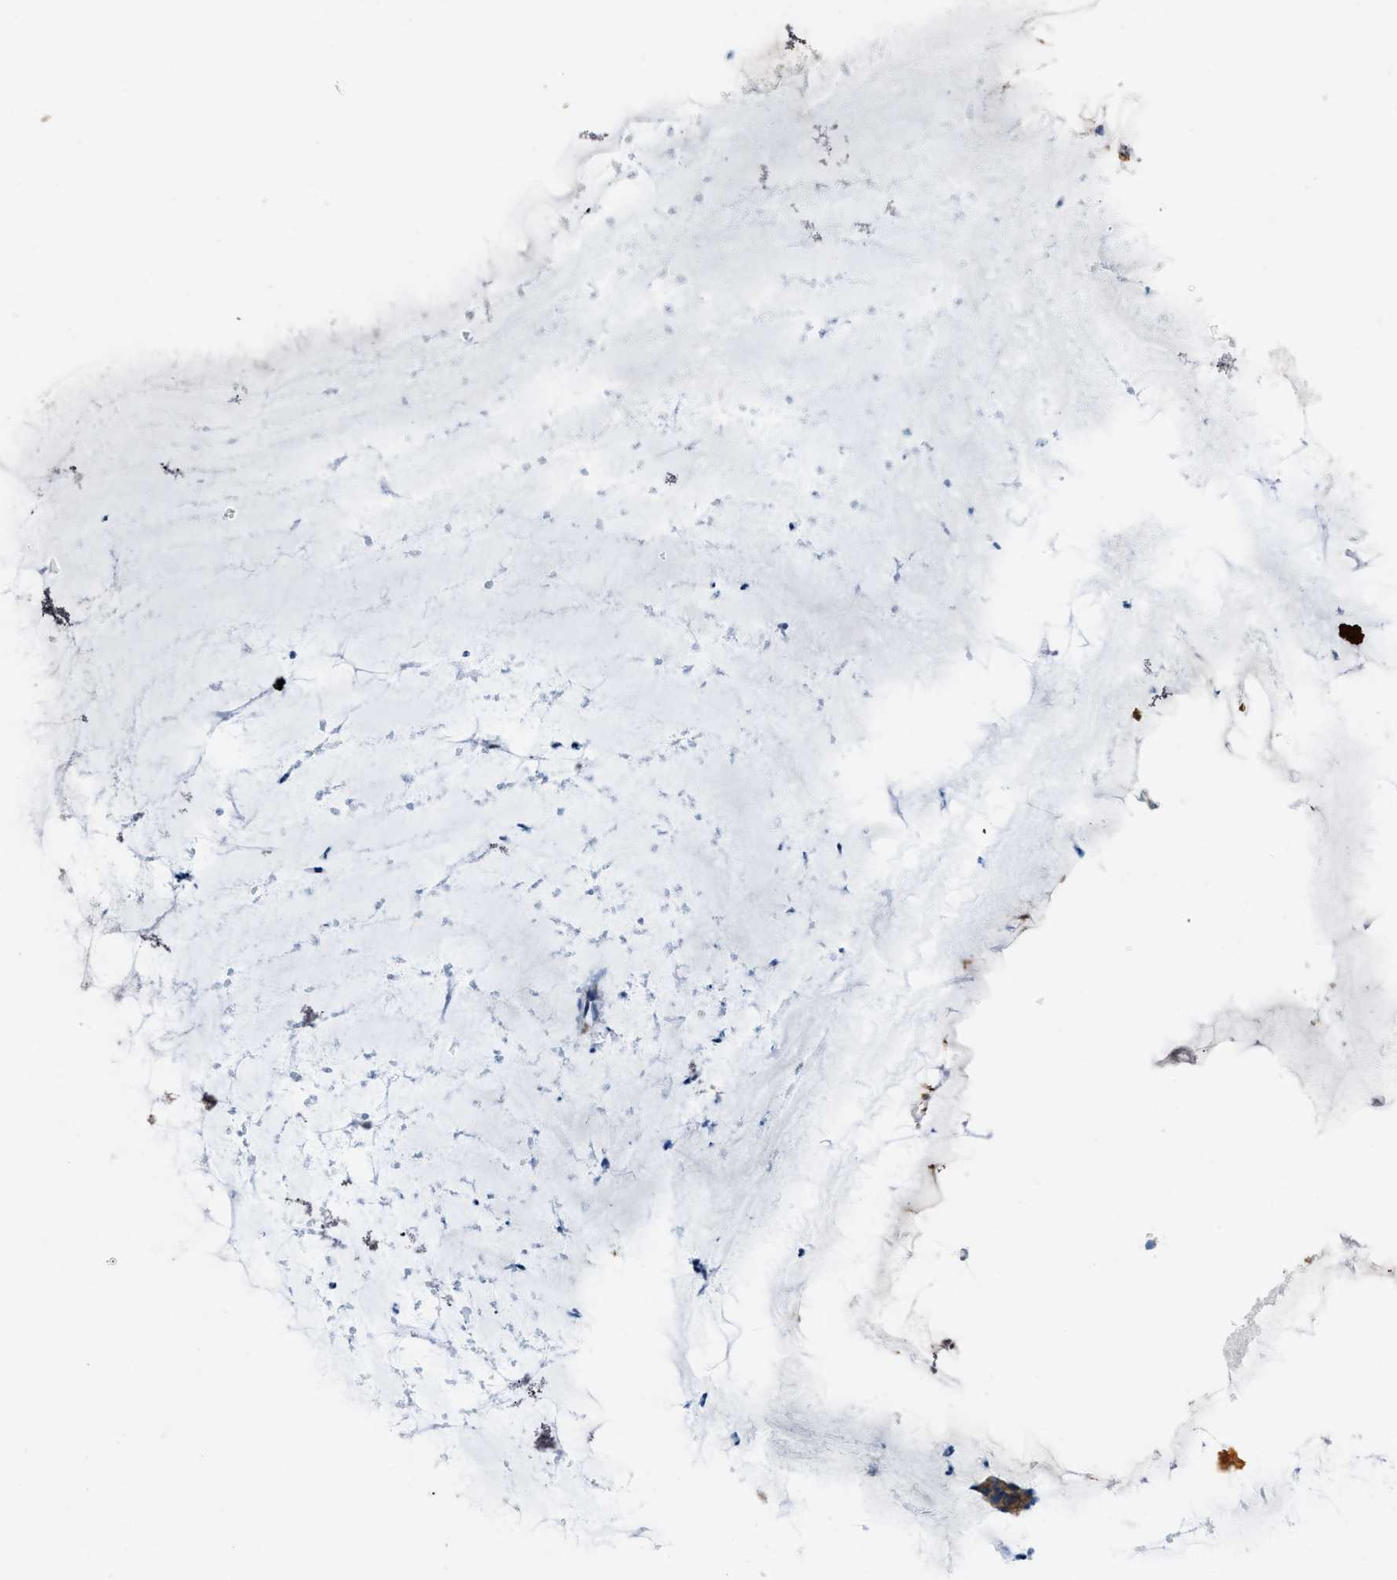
{"staining": {"intensity": "moderate", "quantity": ">75%", "location": "cytoplasmic/membranous"}, "tissue": "nasopharynx", "cell_type": "Respiratory epithelial cells", "image_type": "normal", "snomed": [{"axis": "morphology", "description": "Normal tissue, NOS"}, {"axis": "topography", "description": "Nasopharynx"}], "caption": "Immunohistochemical staining of unremarkable nasopharynx reveals moderate cytoplasmic/membranous protein positivity in approximately >75% of respiratory epithelial cells.", "gene": "DOLPP1", "patient": {"sex": "male", "age": 21}}